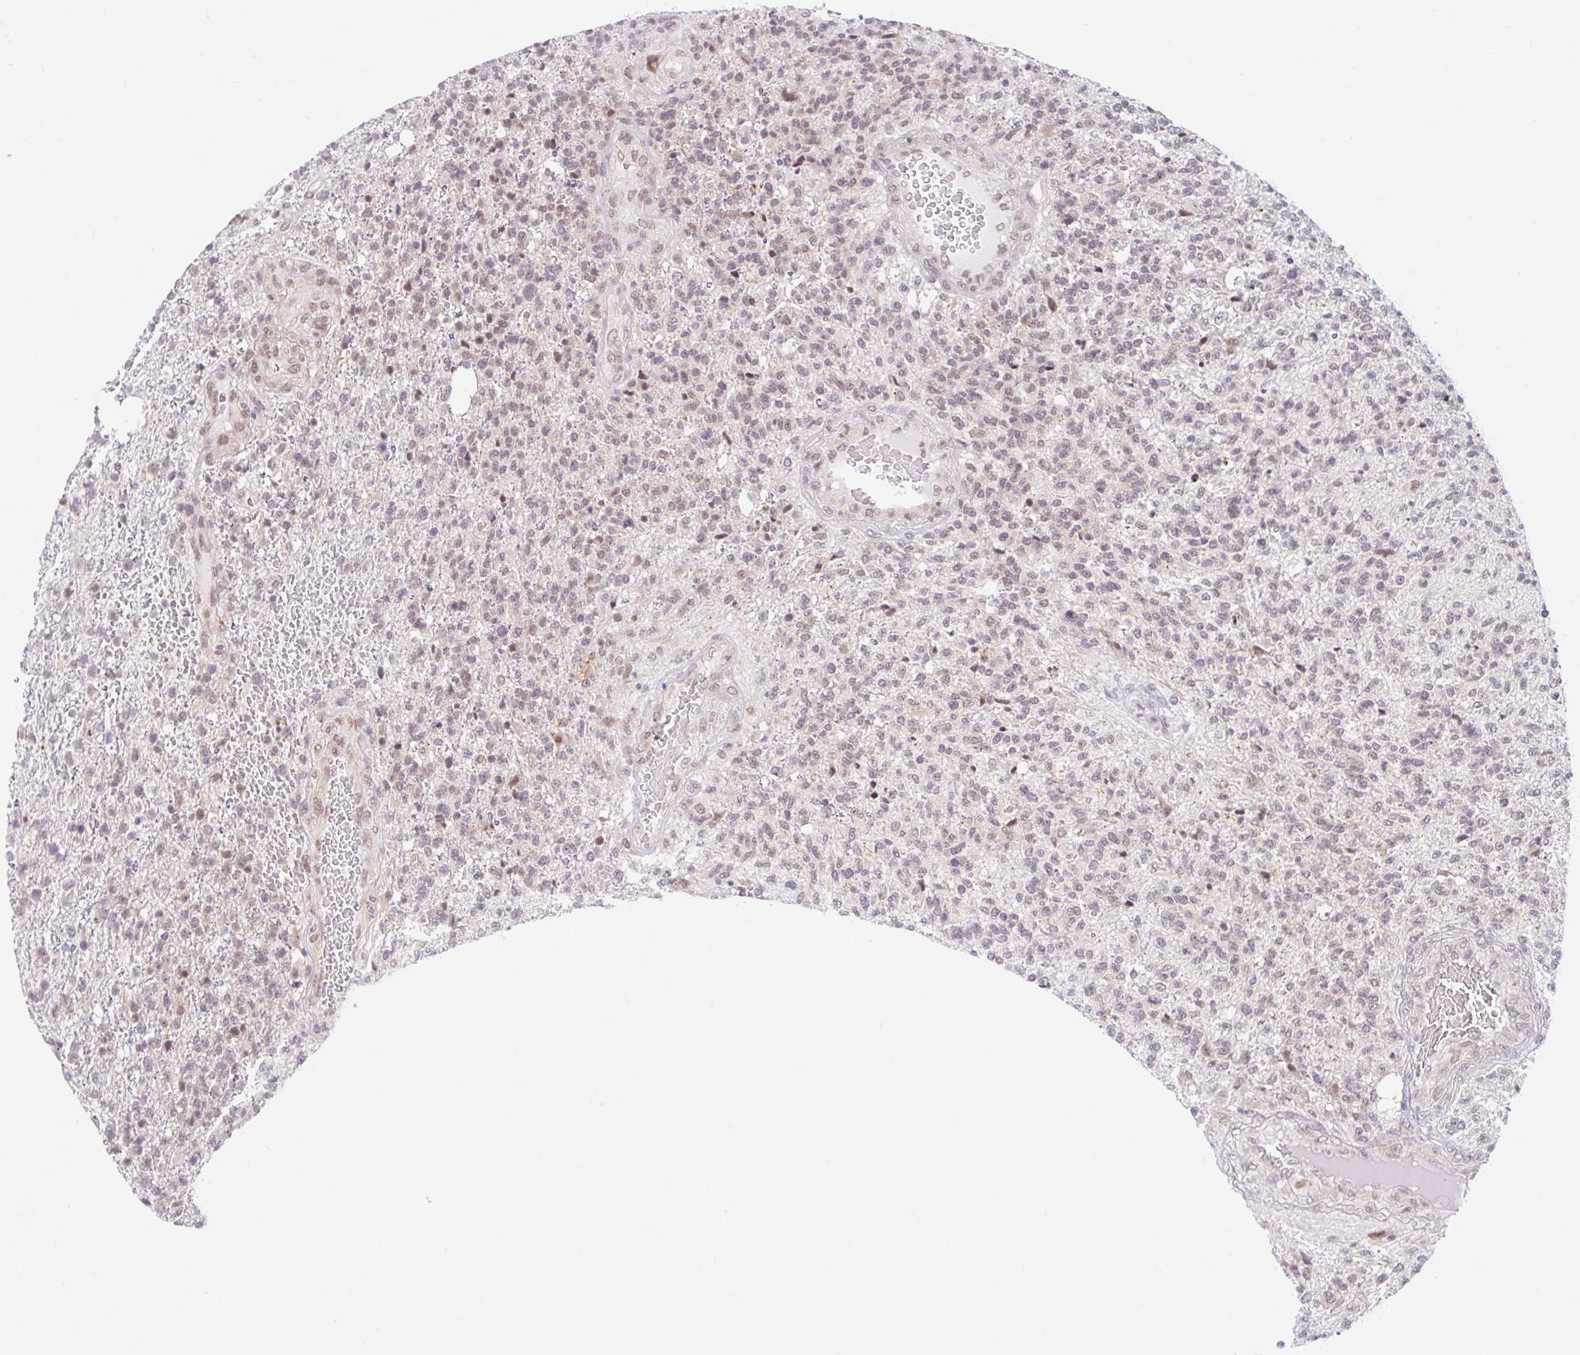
{"staining": {"intensity": "negative", "quantity": "none", "location": "none"}, "tissue": "glioma", "cell_type": "Tumor cells", "image_type": "cancer", "snomed": [{"axis": "morphology", "description": "Glioma, malignant, High grade"}, {"axis": "topography", "description": "Brain"}], "caption": "High magnification brightfield microscopy of malignant glioma (high-grade) stained with DAB (3,3'-diaminobenzidine) (brown) and counterstained with hematoxylin (blue): tumor cells show no significant expression.", "gene": "SRSF10", "patient": {"sex": "male", "age": 56}}